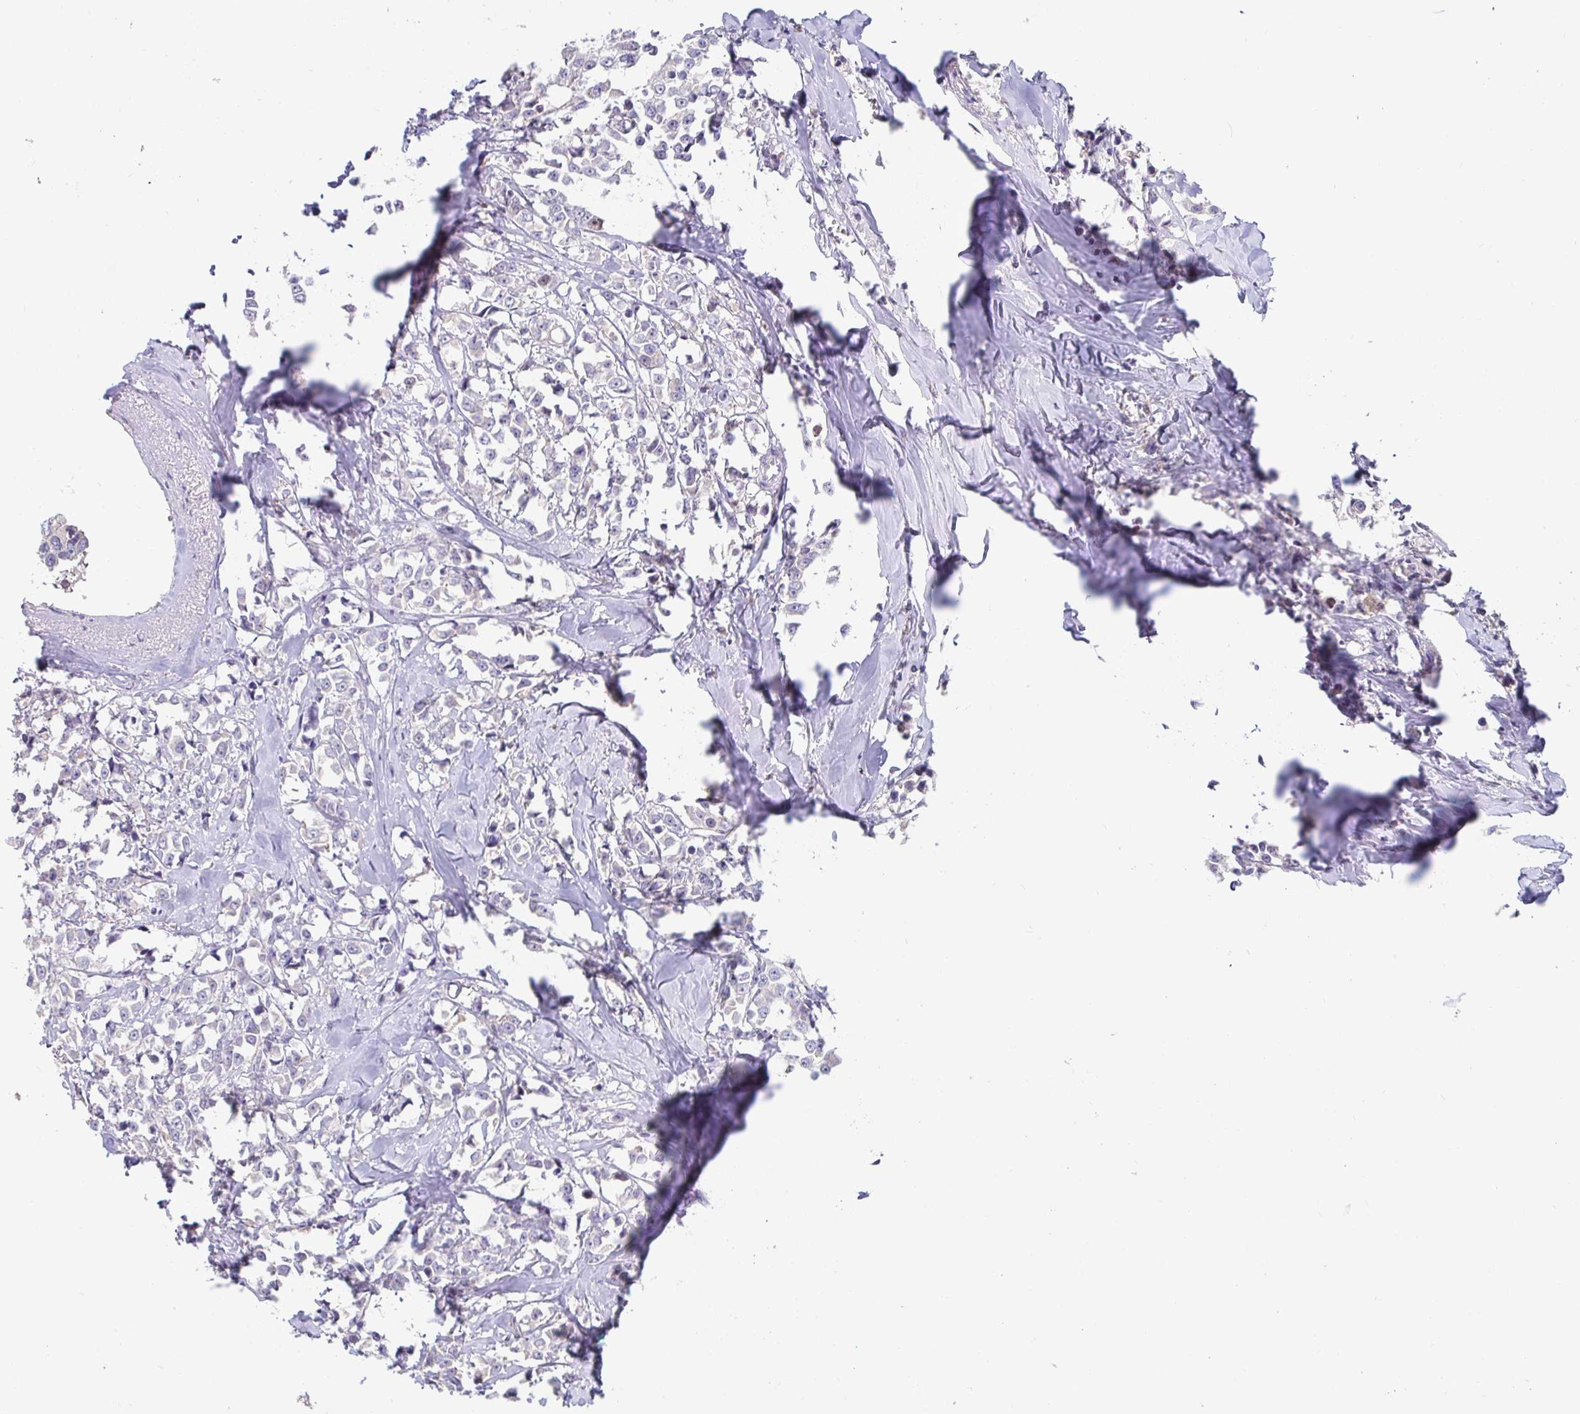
{"staining": {"intensity": "weak", "quantity": "<25%", "location": "nuclear"}, "tissue": "breast cancer", "cell_type": "Tumor cells", "image_type": "cancer", "snomed": [{"axis": "morphology", "description": "Duct carcinoma"}, {"axis": "topography", "description": "Breast"}], "caption": "Breast cancer (invasive ductal carcinoma) was stained to show a protein in brown. There is no significant positivity in tumor cells.", "gene": "ANLN", "patient": {"sex": "female", "age": 80}}